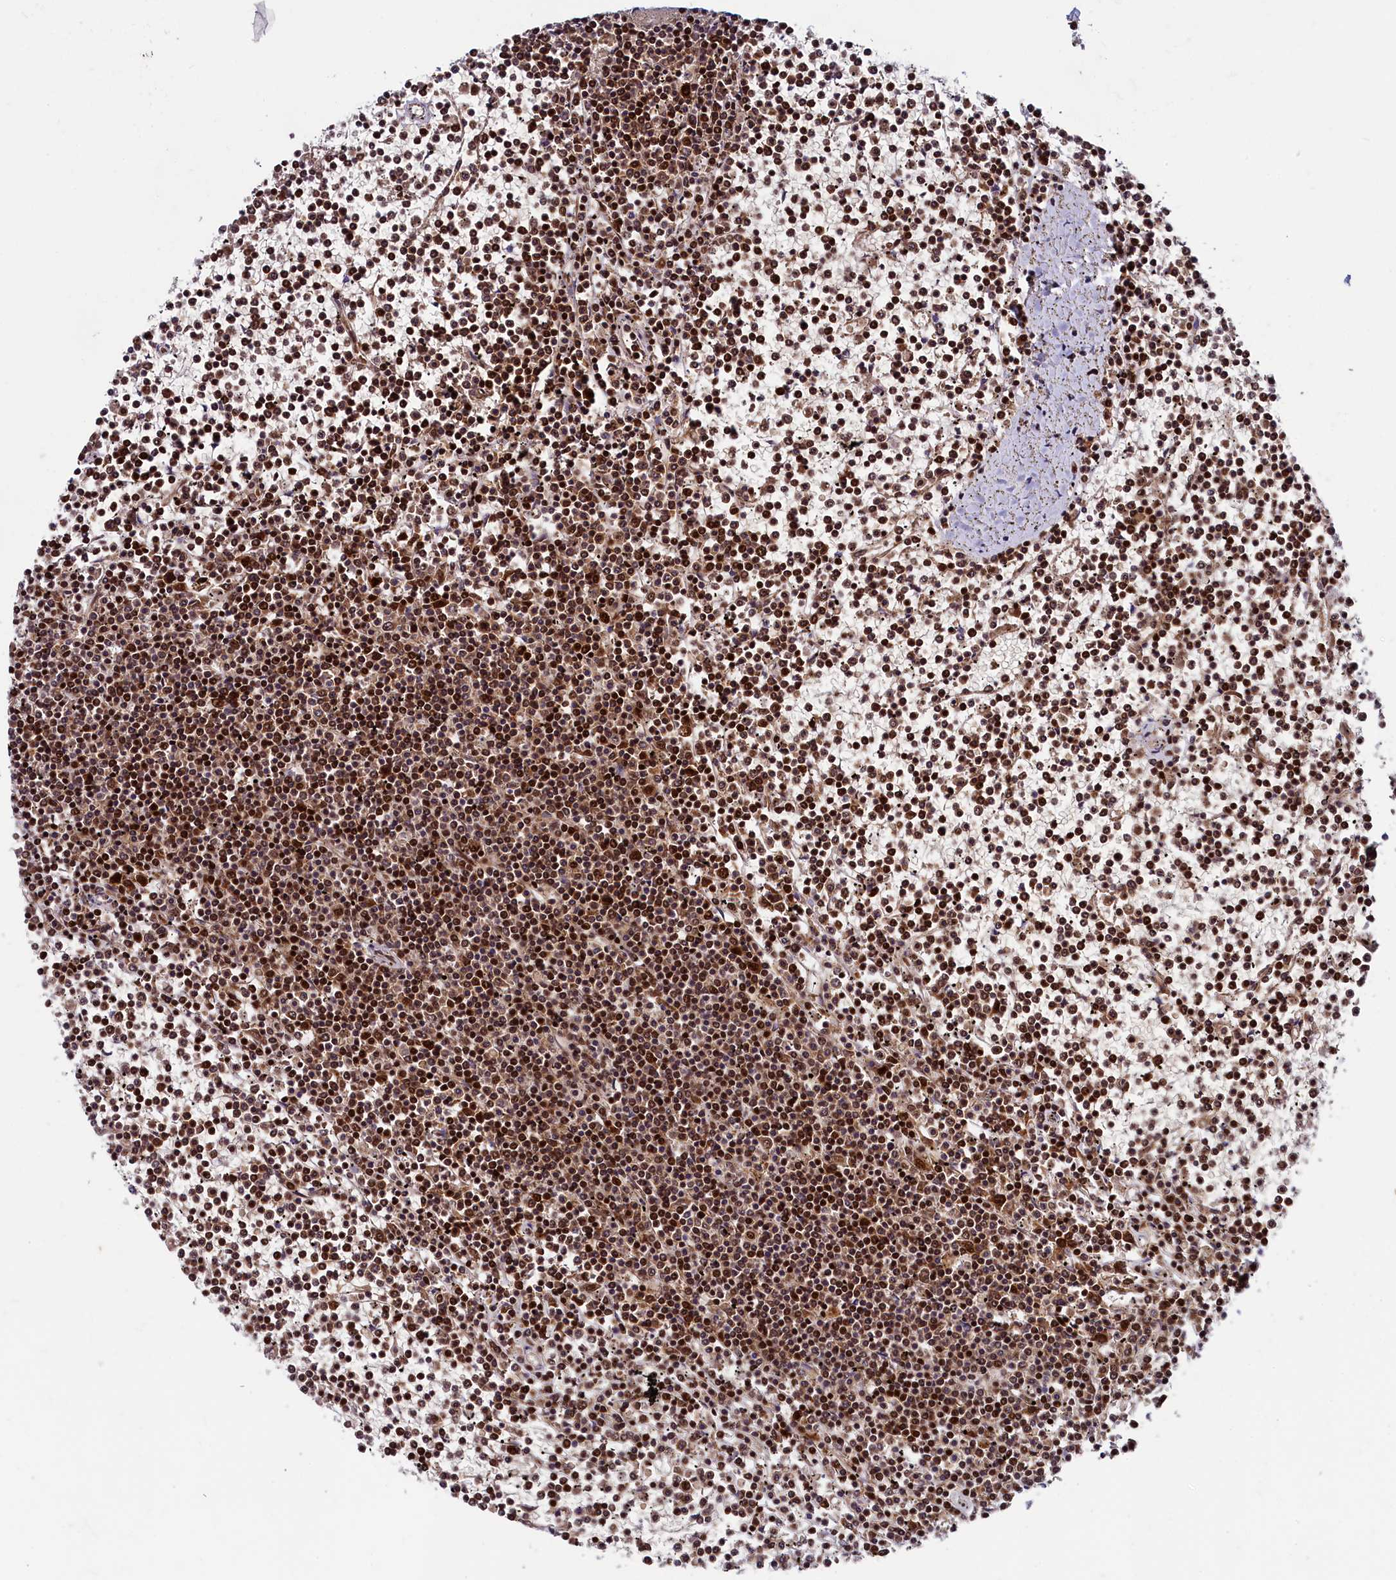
{"staining": {"intensity": "moderate", "quantity": ">75%", "location": "nuclear"}, "tissue": "lymphoma", "cell_type": "Tumor cells", "image_type": "cancer", "snomed": [{"axis": "morphology", "description": "Malignant lymphoma, non-Hodgkin's type, Low grade"}, {"axis": "topography", "description": "Spleen"}], "caption": "Lymphoma tissue displays moderate nuclear expression in approximately >75% of tumor cells, visualized by immunohistochemistry.", "gene": "LEO1", "patient": {"sex": "female", "age": 19}}